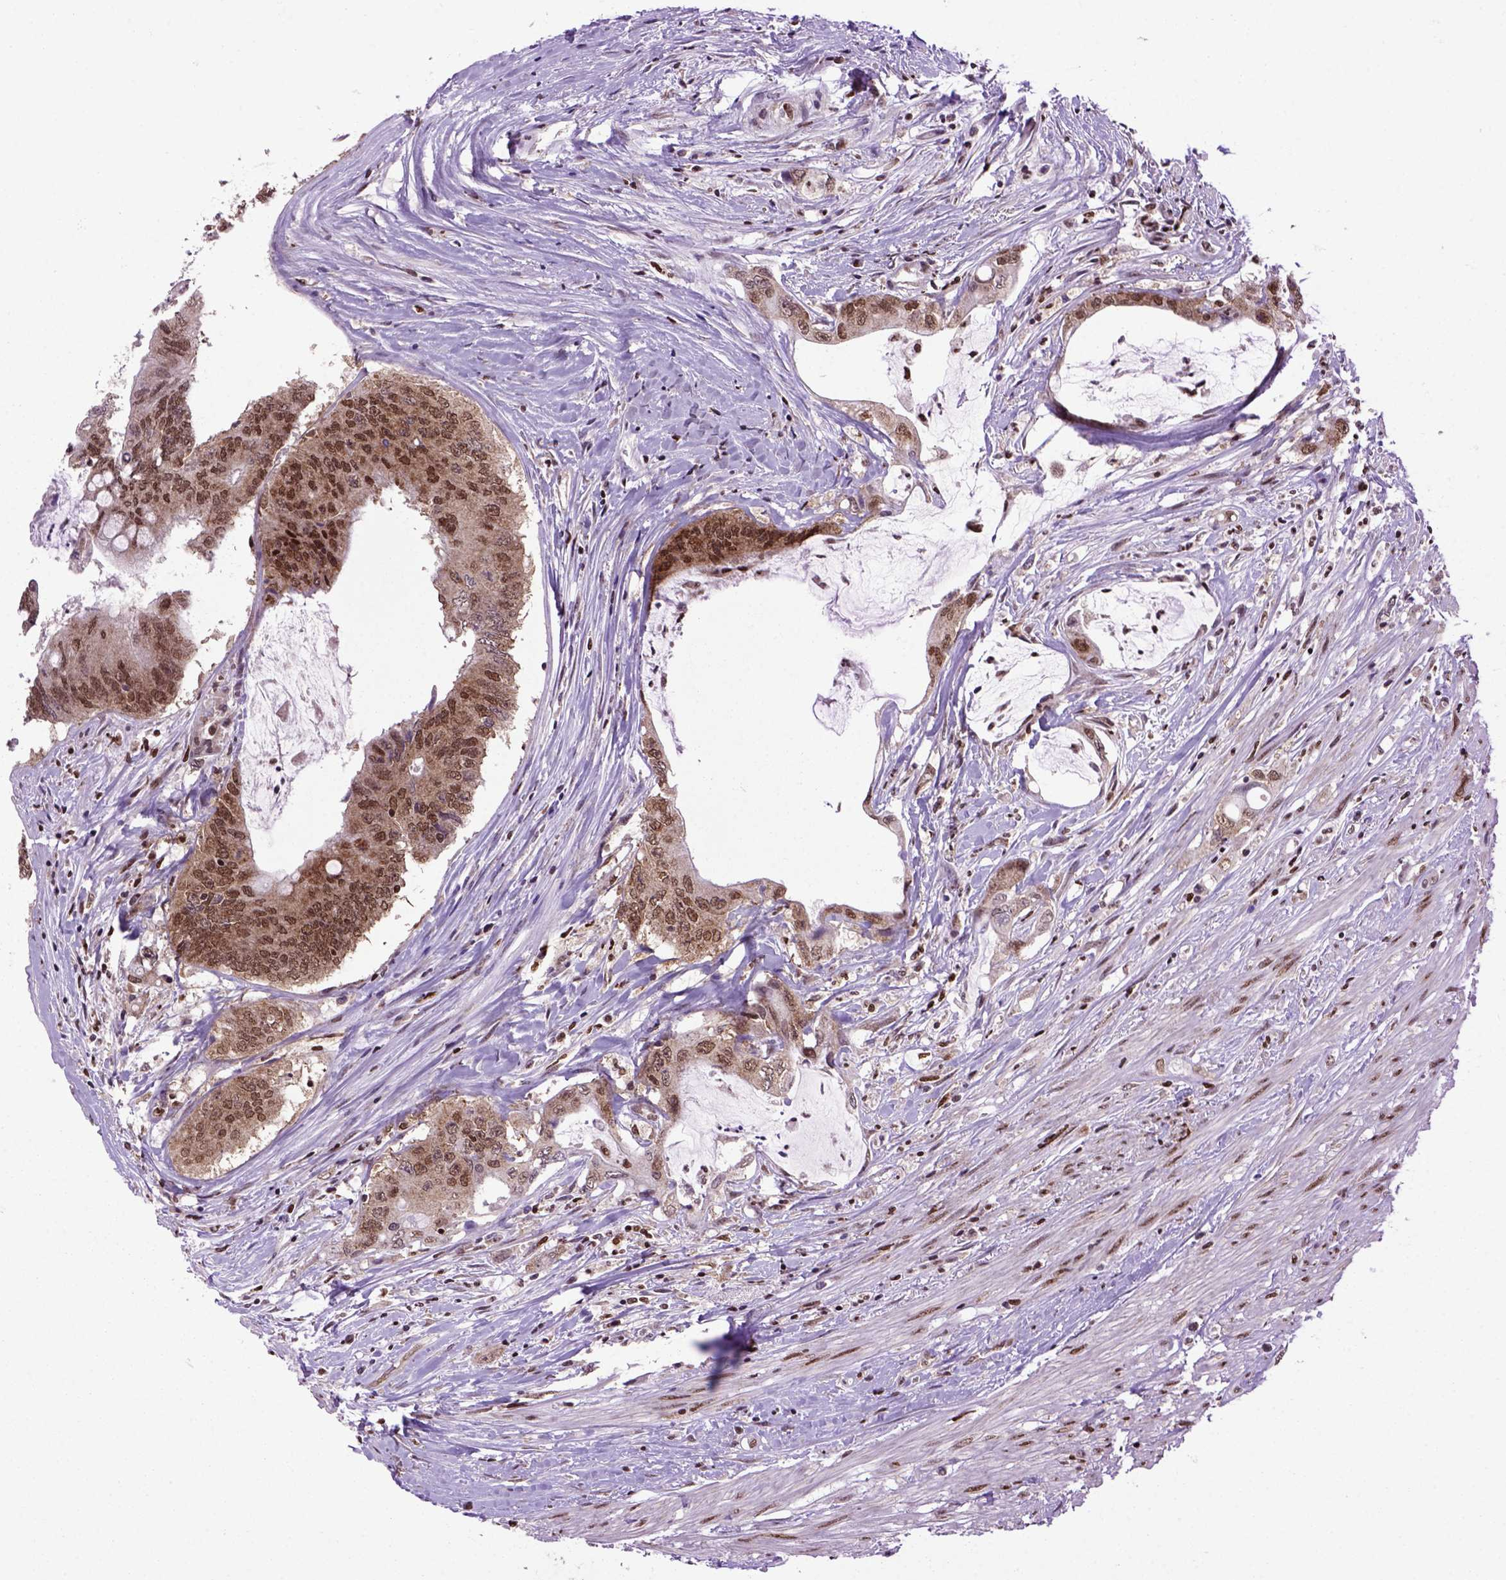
{"staining": {"intensity": "strong", "quantity": ">75%", "location": "nuclear"}, "tissue": "colorectal cancer", "cell_type": "Tumor cells", "image_type": "cancer", "snomed": [{"axis": "morphology", "description": "Adenocarcinoma, NOS"}, {"axis": "topography", "description": "Rectum"}], "caption": "Immunohistochemistry (IHC) micrograph of neoplastic tissue: human colorectal cancer stained using immunohistochemistry (IHC) exhibits high levels of strong protein expression localized specifically in the nuclear of tumor cells, appearing as a nuclear brown color.", "gene": "CELF1", "patient": {"sex": "male", "age": 59}}